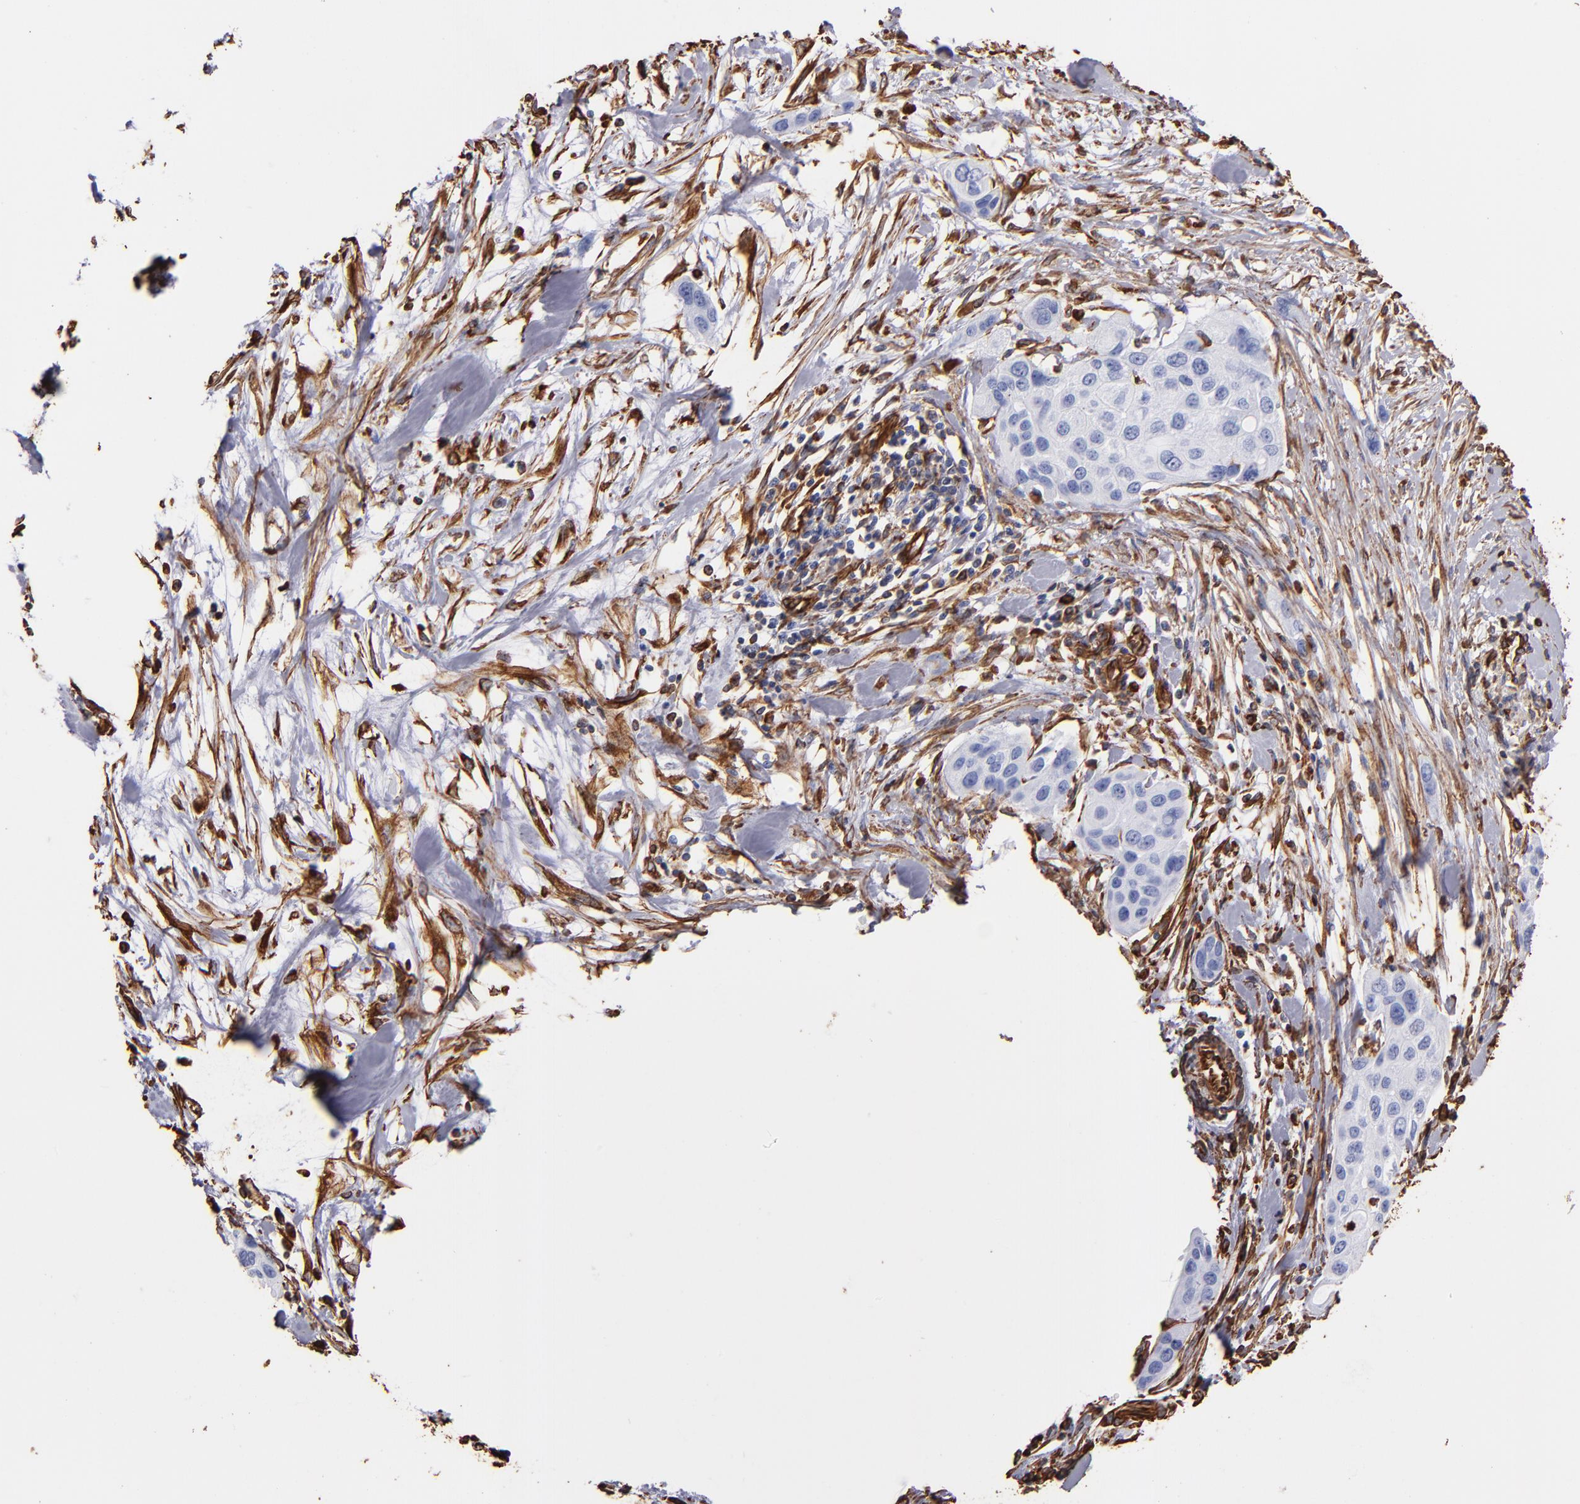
{"staining": {"intensity": "negative", "quantity": "none", "location": "none"}, "tissue": "pancreatic cancer", "cell_type": "Tumor cells", "image_type": "cancer", "snomed": [{"axis": "morphology", "description": "Adenocarcinoma, NOS"}, {"axis": "topography", "description": "Pancreas"}], "caption": "This is an immunohistochemistry micrograph of human adenocarcinoma (pancreatic). There is no staining in tumor cells.", "gene": "VIM", "patient": {"sex": "female", "age": 60}}